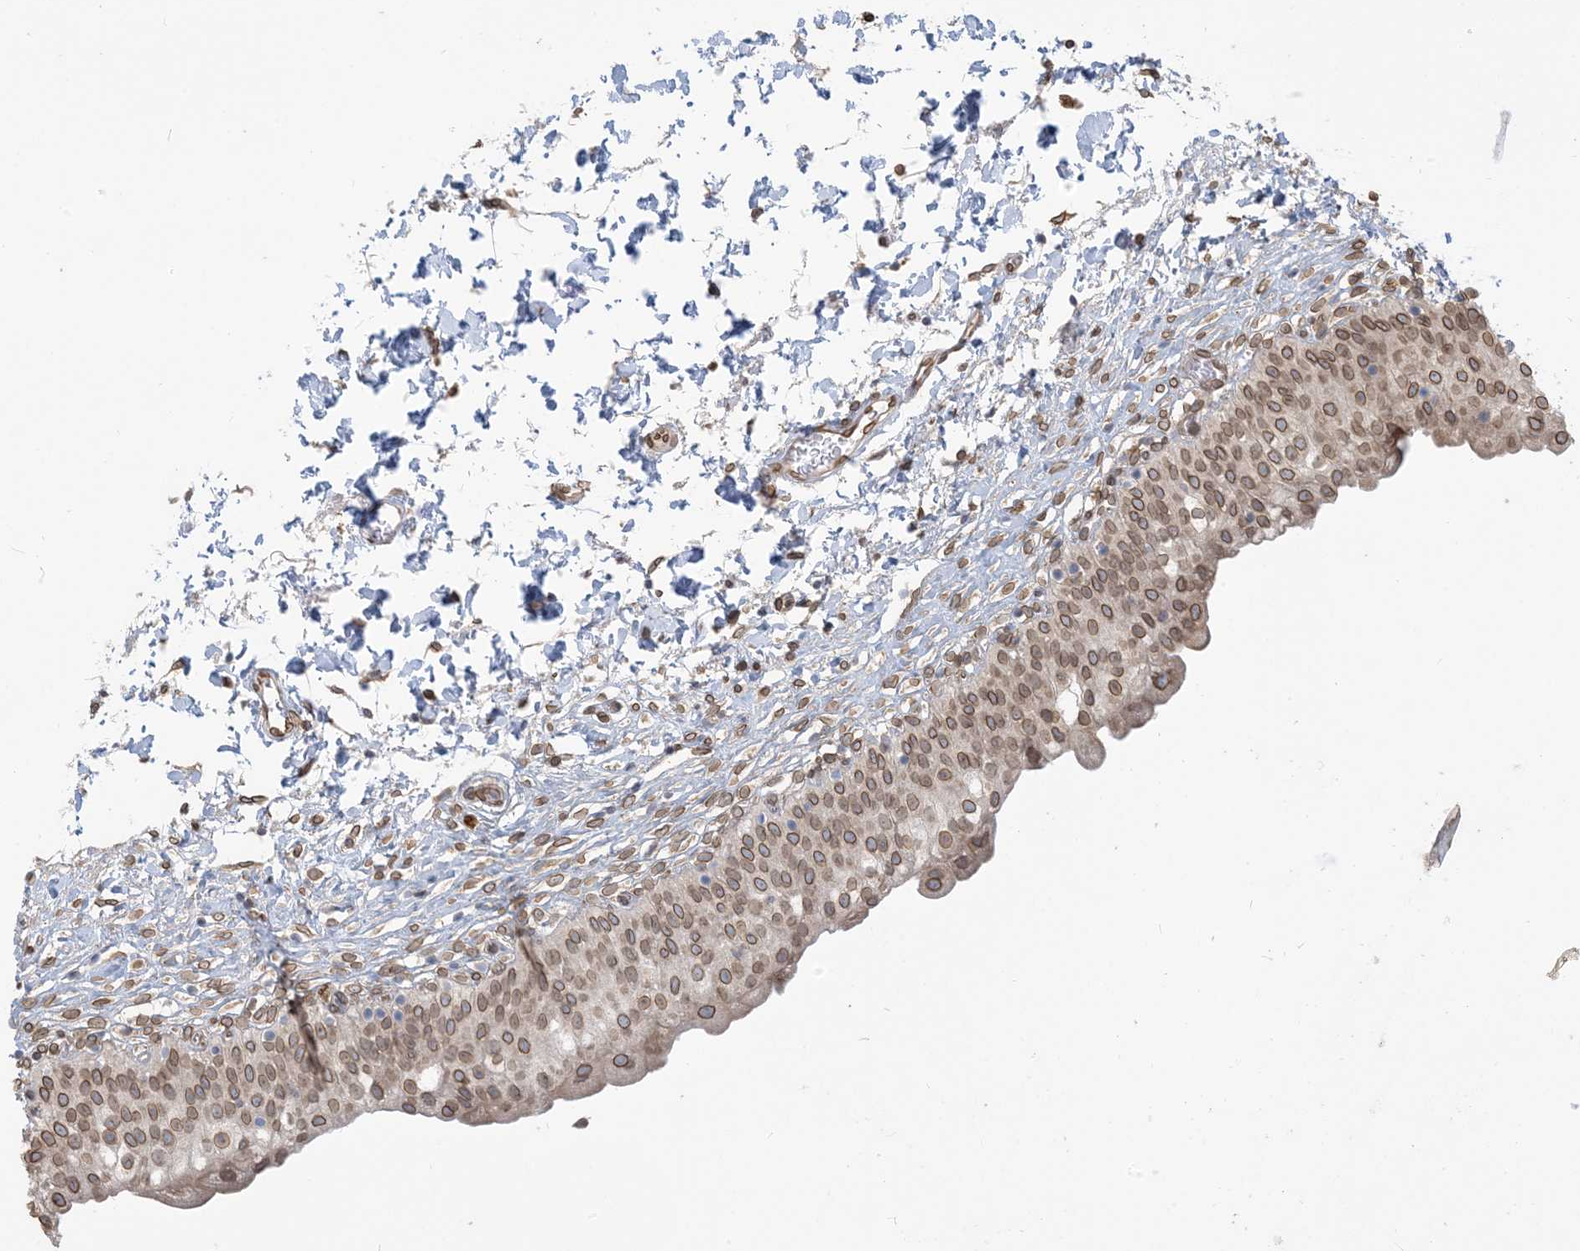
{"staining": {"intensity": "moderate", "quantity": ">75%", "location": "cytoplasmic/membranous,nuclear"}, "tissue": "urinary bladder", "cell_type": "Urothelial cells", "image_type": "normal", "snomed": [{"axis": "morphology", "description": "Normal tissue, NOS"}, {"axis": "topography", "description": "Urinary bladder"}], "caption": "Immunohistochemical staining of unremarkable human urinary bladder demonstrates moderate cytoplasmic/membranous,nuclear protein staining in approximately >75% of urothelial cells. The protein of interest is stained brown, and the nuclei are stained in blue (DAB (3,3'-diaminobenzidine) IHC with brightfield microscopy, high magnification).", "gene": "WWP1", "patient": {"sex": "male", "age": 55}}